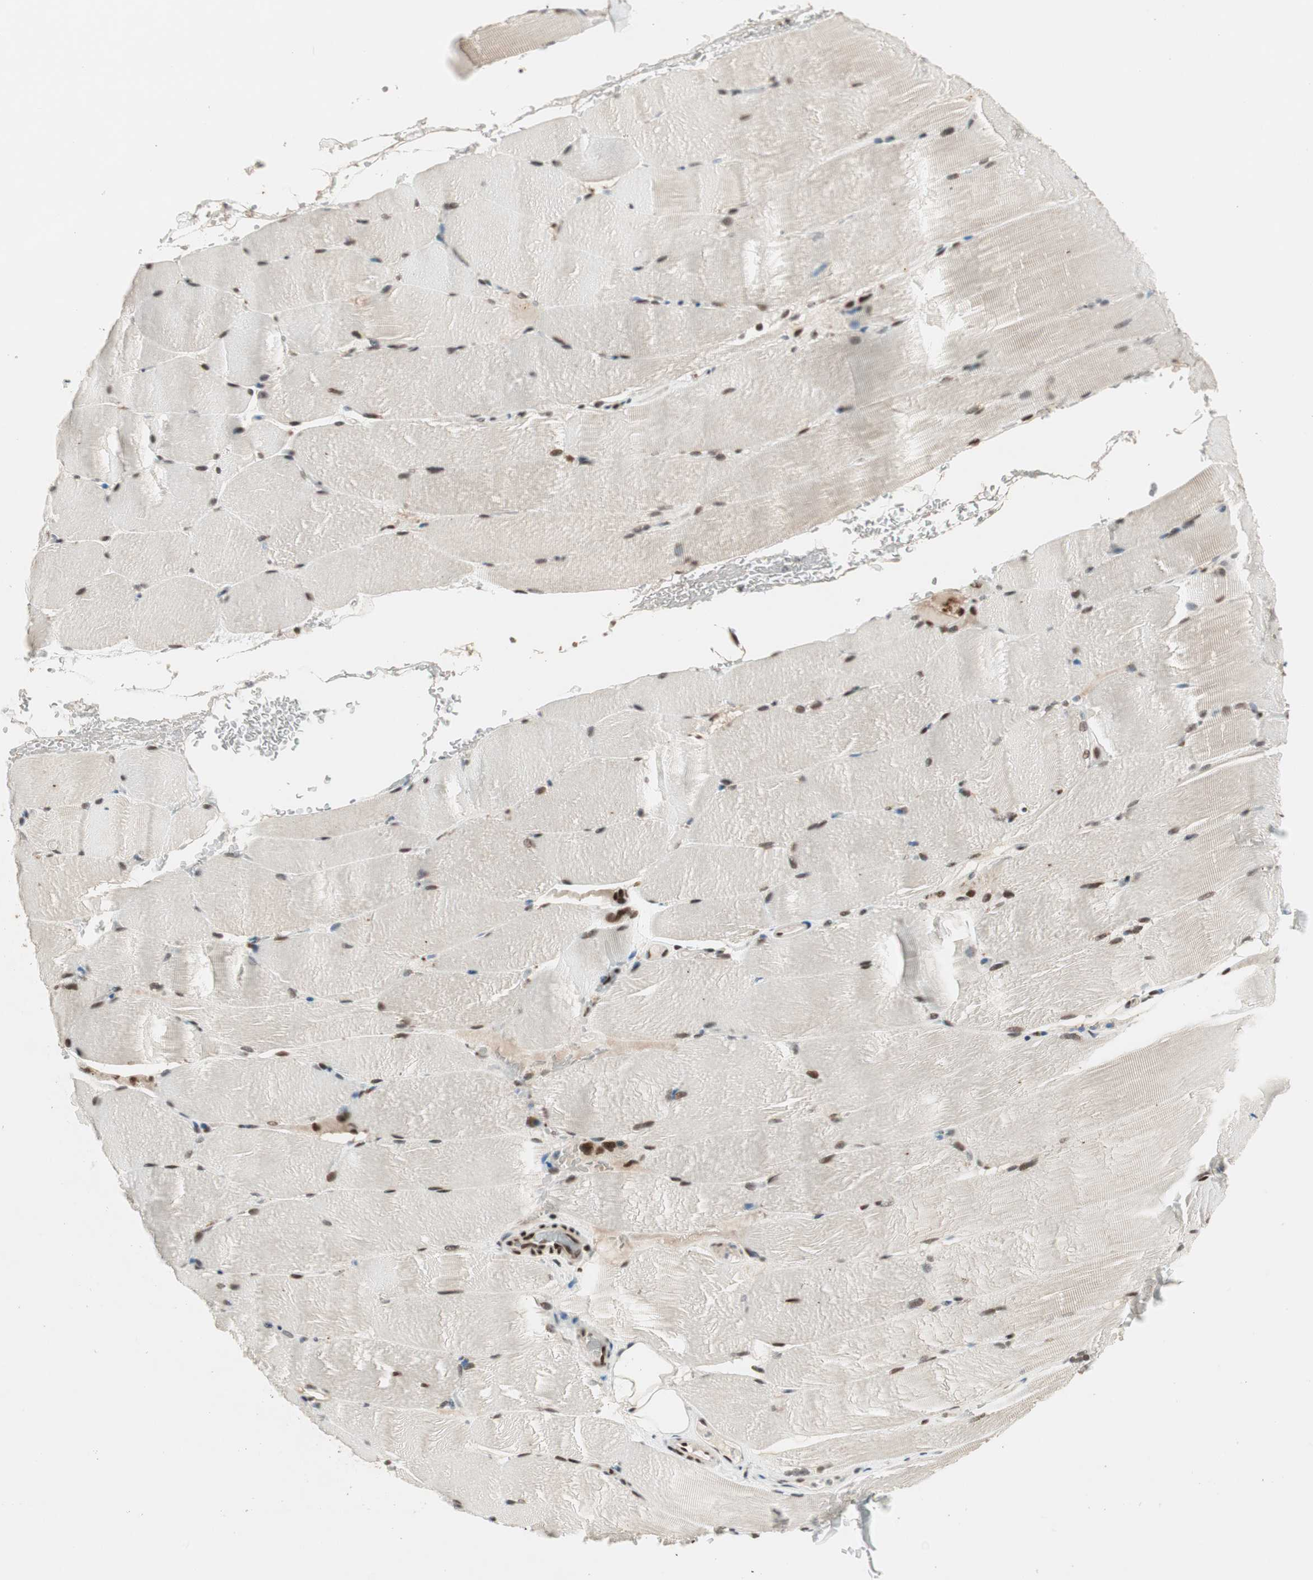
{"staining": {"intensity": "strong", "quantity": ">75%", "location": "nuclear"}, "tissue": "skeletal muscle", "cell_type": "Myocytes", "image_type": "normal", "snomed": [{"axis": "morphology", "description": "Normal tissue, NOS"}, {"axis": "topography", "description": "Skeletal muscle"}, {"axis": "topography", "description": "Parathyroid gland"}], "caption": "This histopathology image exhibits normal skeletal muscle stained with IHC to label a protein in brown. The nuclear of myocytes show strong positivity for the protein. Nuclei are counter-stained blue.", "gene": "MDC1", "patient": {"sex": "female", "age": 37}}